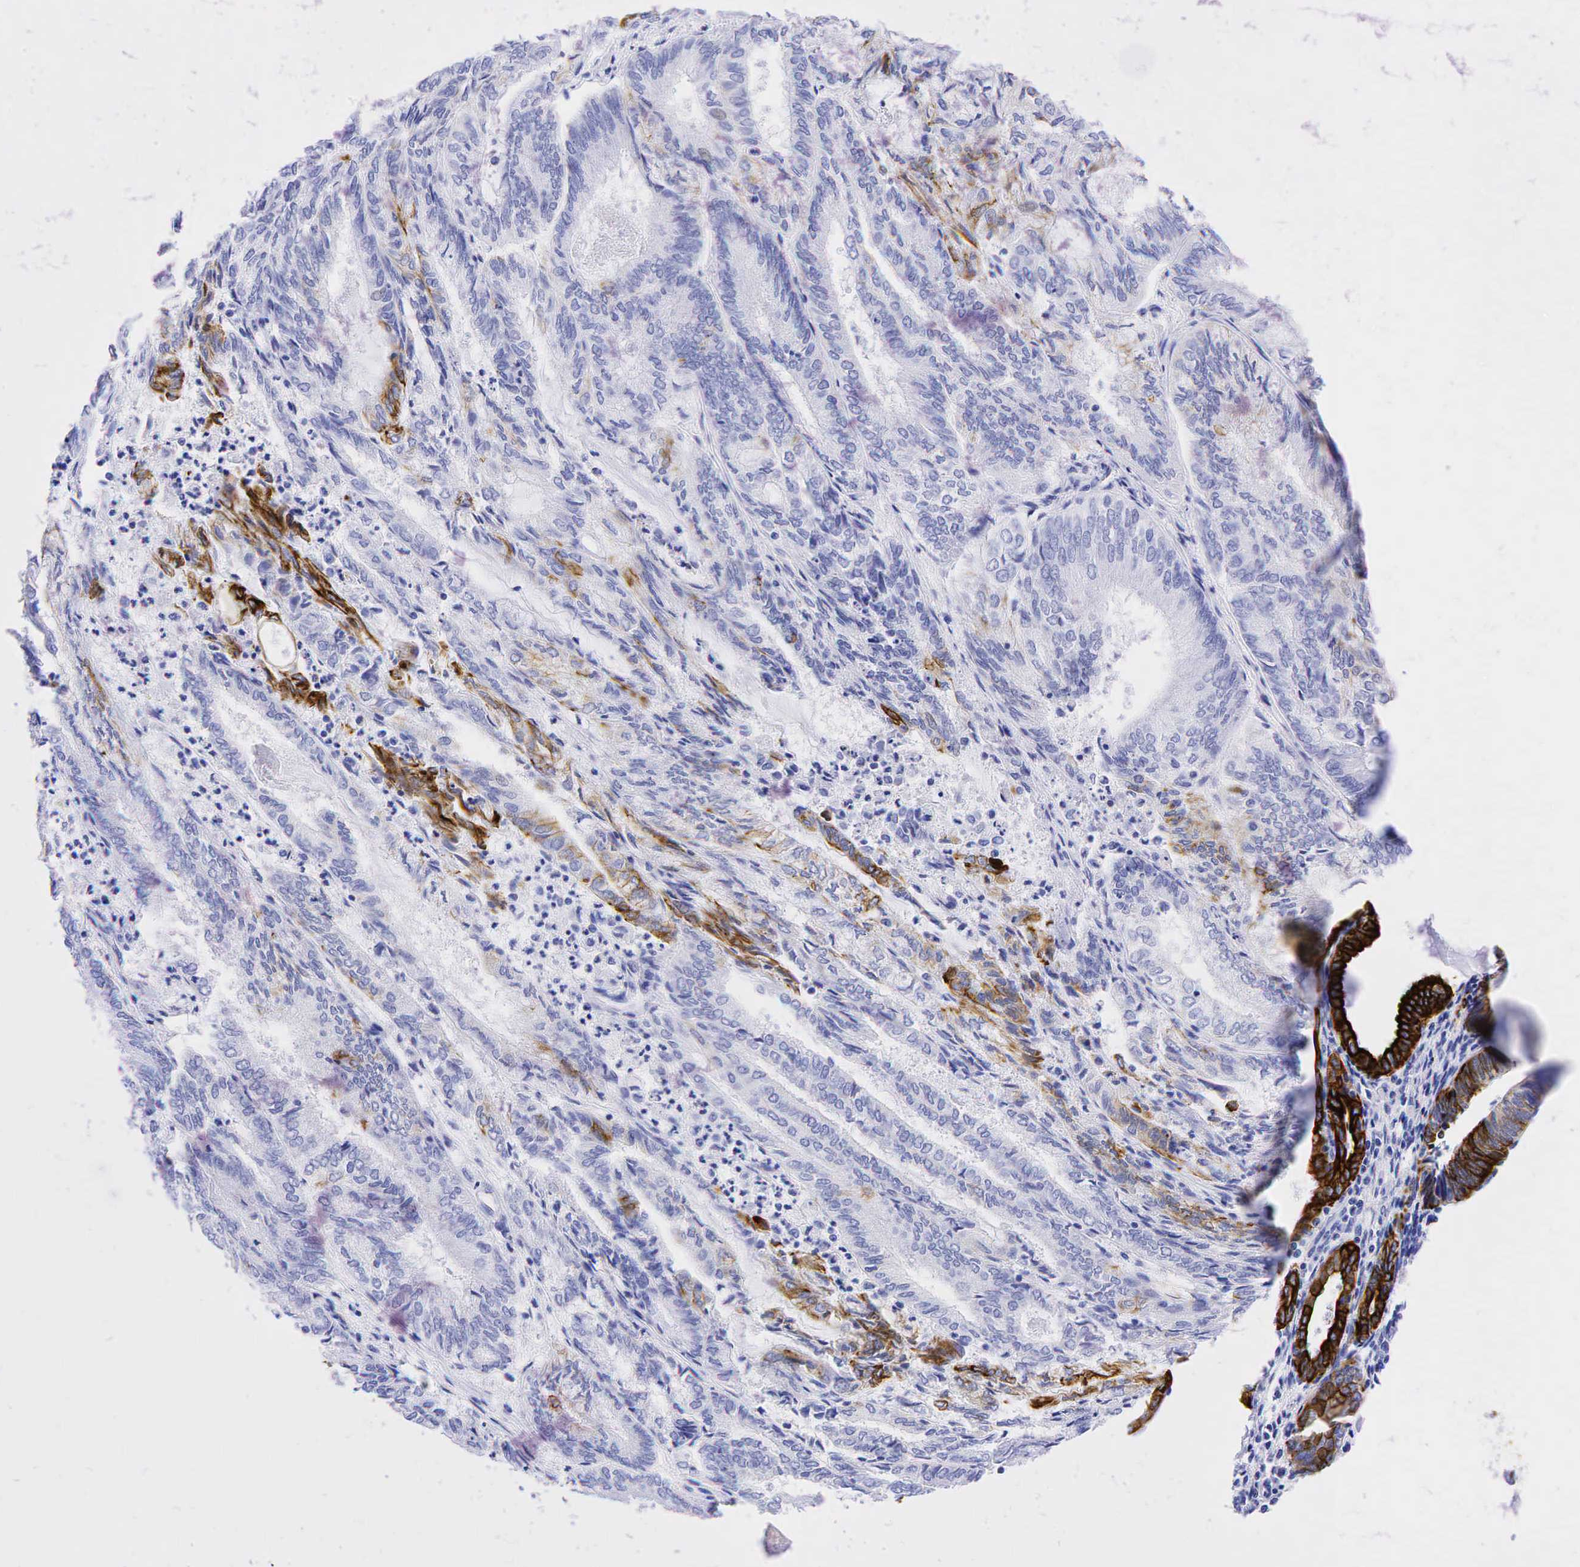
{"staining": {"intensity": "moderate", "quantity": "<25%", "location": "cytoplasmic/membranous"}, "tissue": "endometrial cancer", "cell_type": "Tumor cells", "image_type": "cancer", "snomed": [{"axis": "morphology", "description": "Adenocarcinoma, NOS"}, {"axis": "topography", "description": "Endometrium"}], "caption": "This micrograph exhibits immunohistochemistry (IHC) staining of endometrial adenocarcinoma, with low moderate cytoplasmic/membranous staining in about <25% of tumor cells.", "gene": "KRT19", "patient": {"sex": "female", "age": 59}}